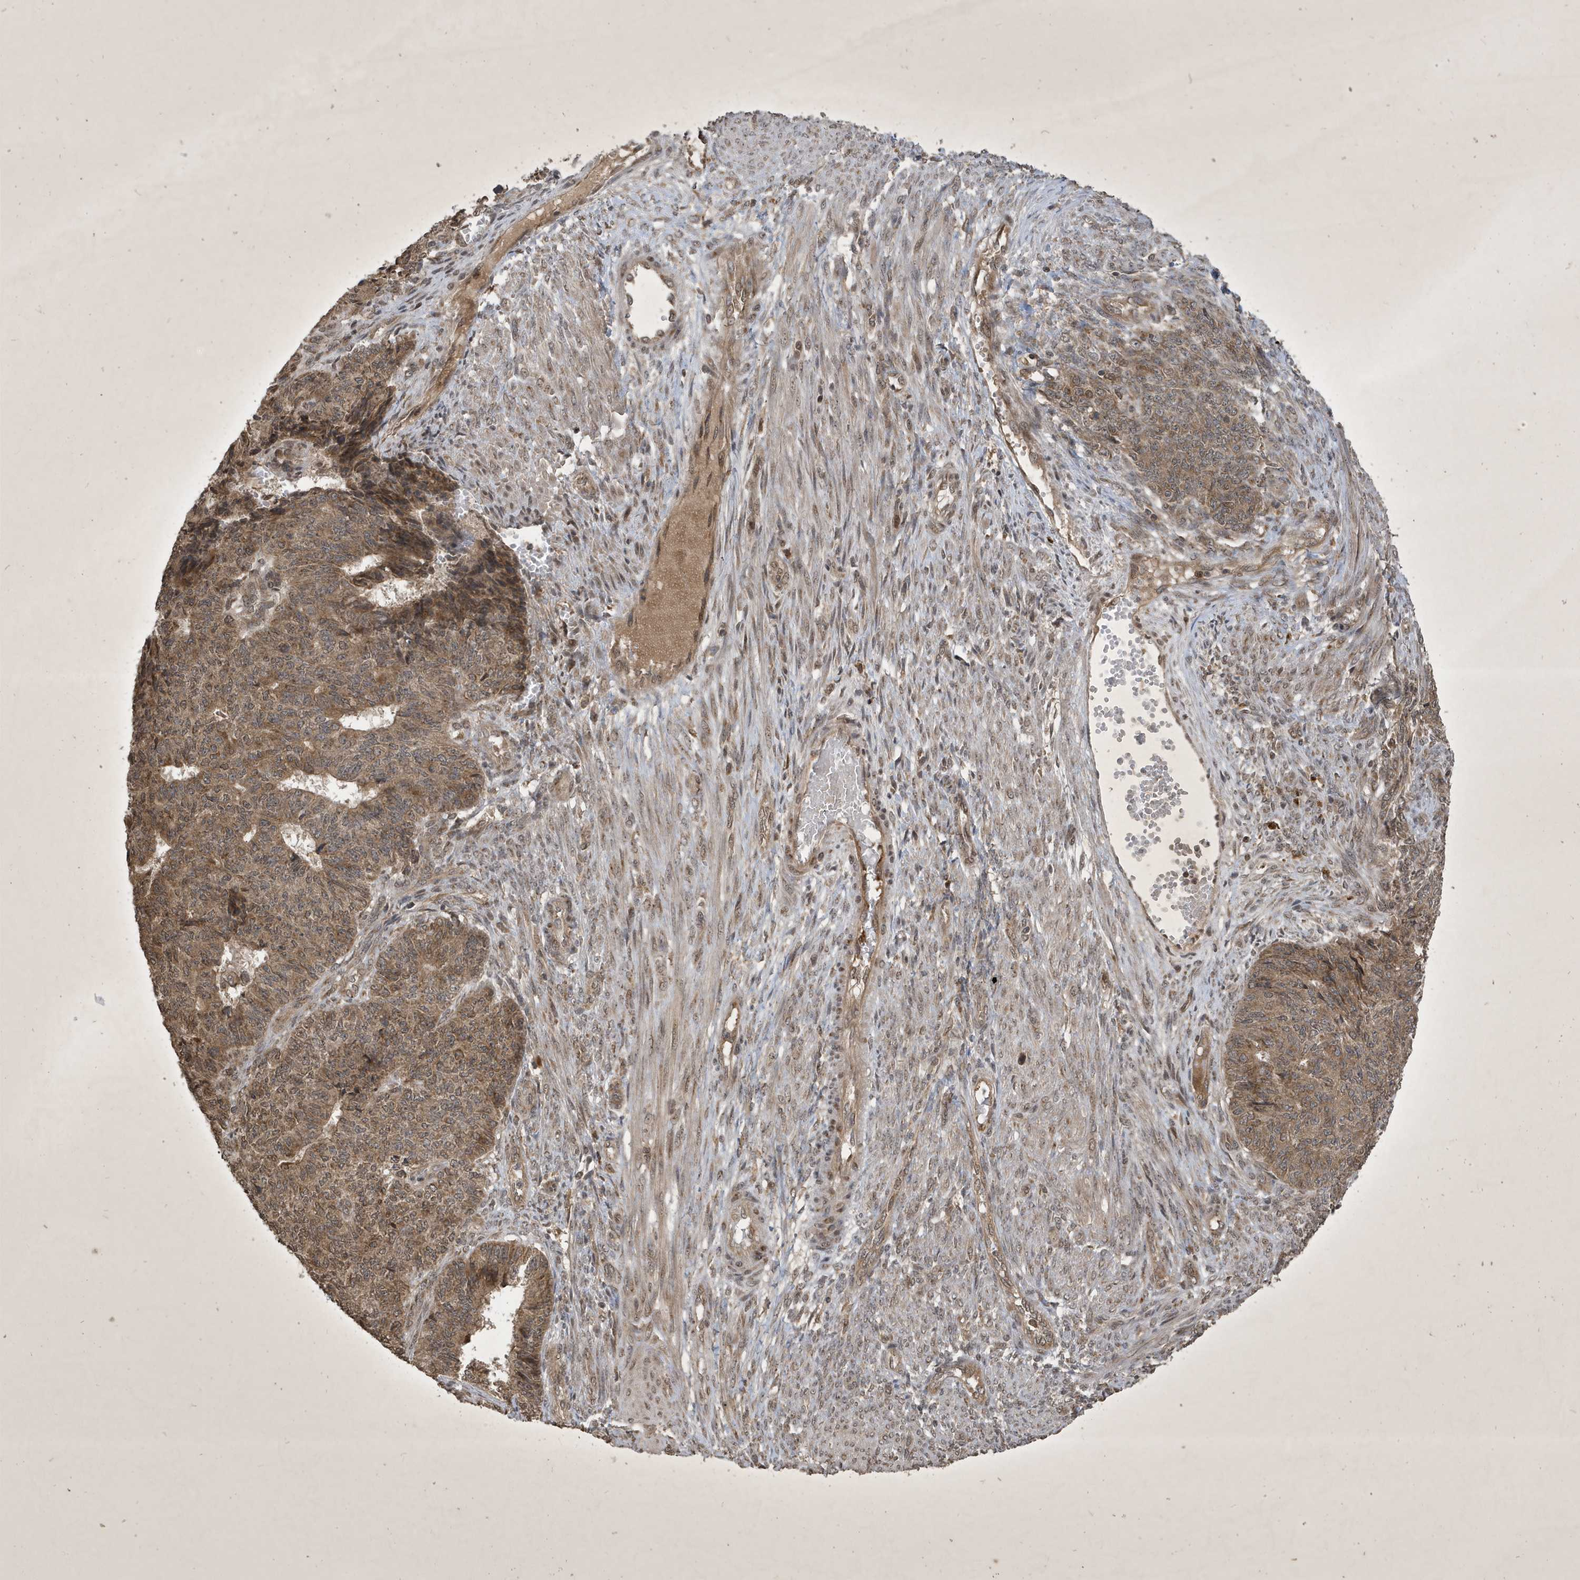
{"staining": {"intensity": "moderate", "quantity": ">75%", "location": "cytoplasmic/membranous"}, "tissue": "endometrial cancer", "cell_type": "Tumor cells", "image_type": "cancer", "snomed": [{"axis": "morphology", "description": "Adenocarcinoma, NOS"}, {"axis": "topography", "description": "Endometrium"}], "caption": "The immunohistochemical stain highlights moderate cytoplasmic/membranous positivity in tumor cells of endometrial cancer tissue.", "gene": "STX10", "patient": {"sex": "female", "age": 32}}